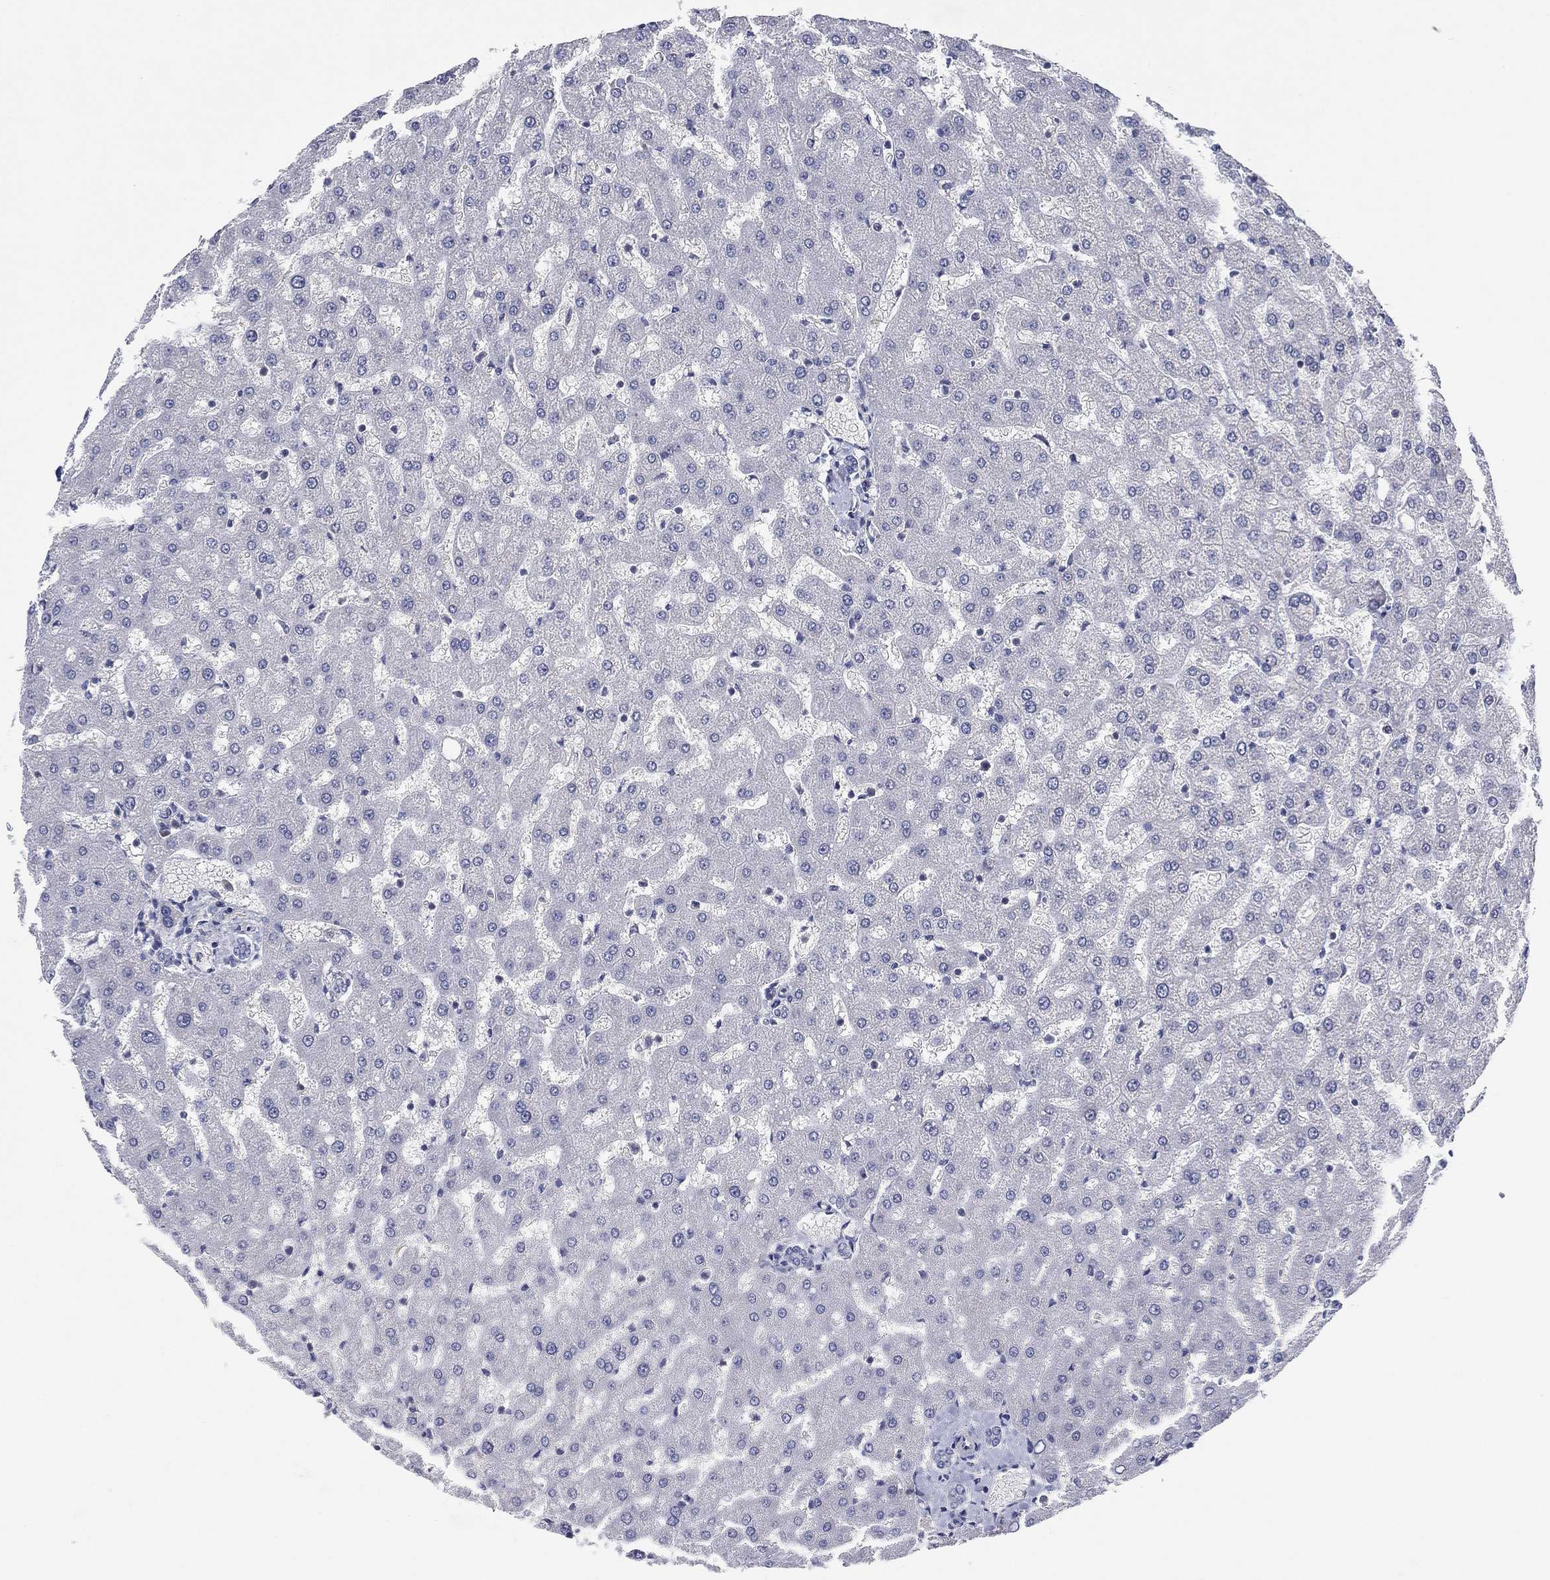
{"staining": {"intensity": "negative", "quantity": "none", "location": "none"}, "tissue": "liver", "cell_type": "Cholangiocytes", "image_type": "normal", "snomed": [{"axis": "morphology", "description": "Normal tissue, NOS"}, {"axis": "topography", "description": "Liver"}], "caption": "This micrograph is of unremarkable liver stained with immunohistochemistry (IHC) to label a protein in brown with the nuclei are counter-stained blue. There is no expression in cholangiocytes.", "gene": "FLI1", "patient": {"sex": "female", "age": 50}}